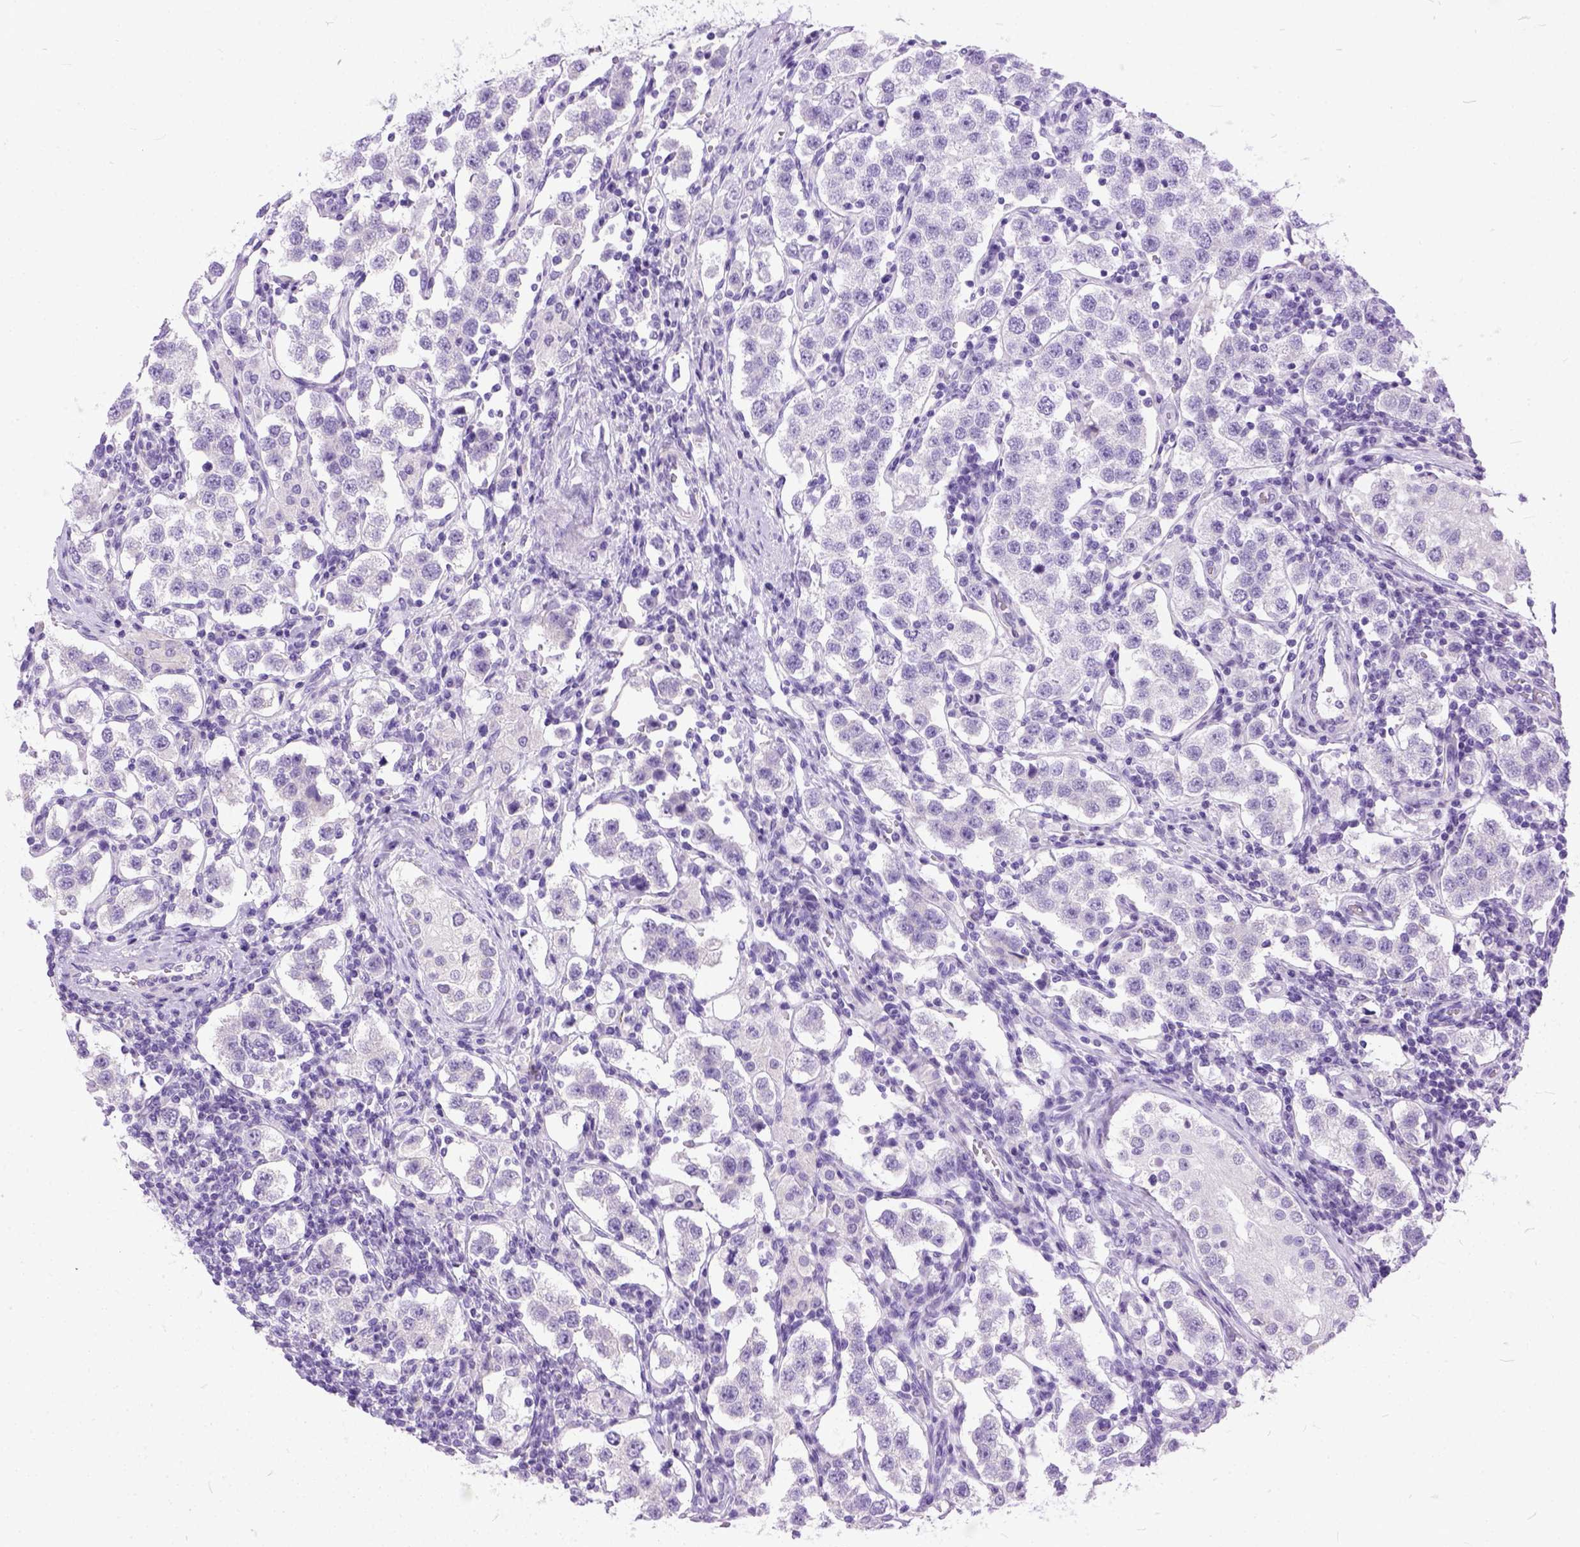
{"staining": {"intensity": "negative", "quantity": "none", "location": "none"}, "tissue": "testis cancer", "cell_type": "Tumor cells", "image_type": "cancer", "snomed": [{"axis": "morphology", "description": "Seminoma, NOS"}, {"axis": "topography", "description": "Testis"}], "caption": "Immunohistochemistry (IHC) of human testis cancer demonstrates no expression in tumor cells.", "gene": "PLK5", "patient": {"sex": "male", "age": 37}}